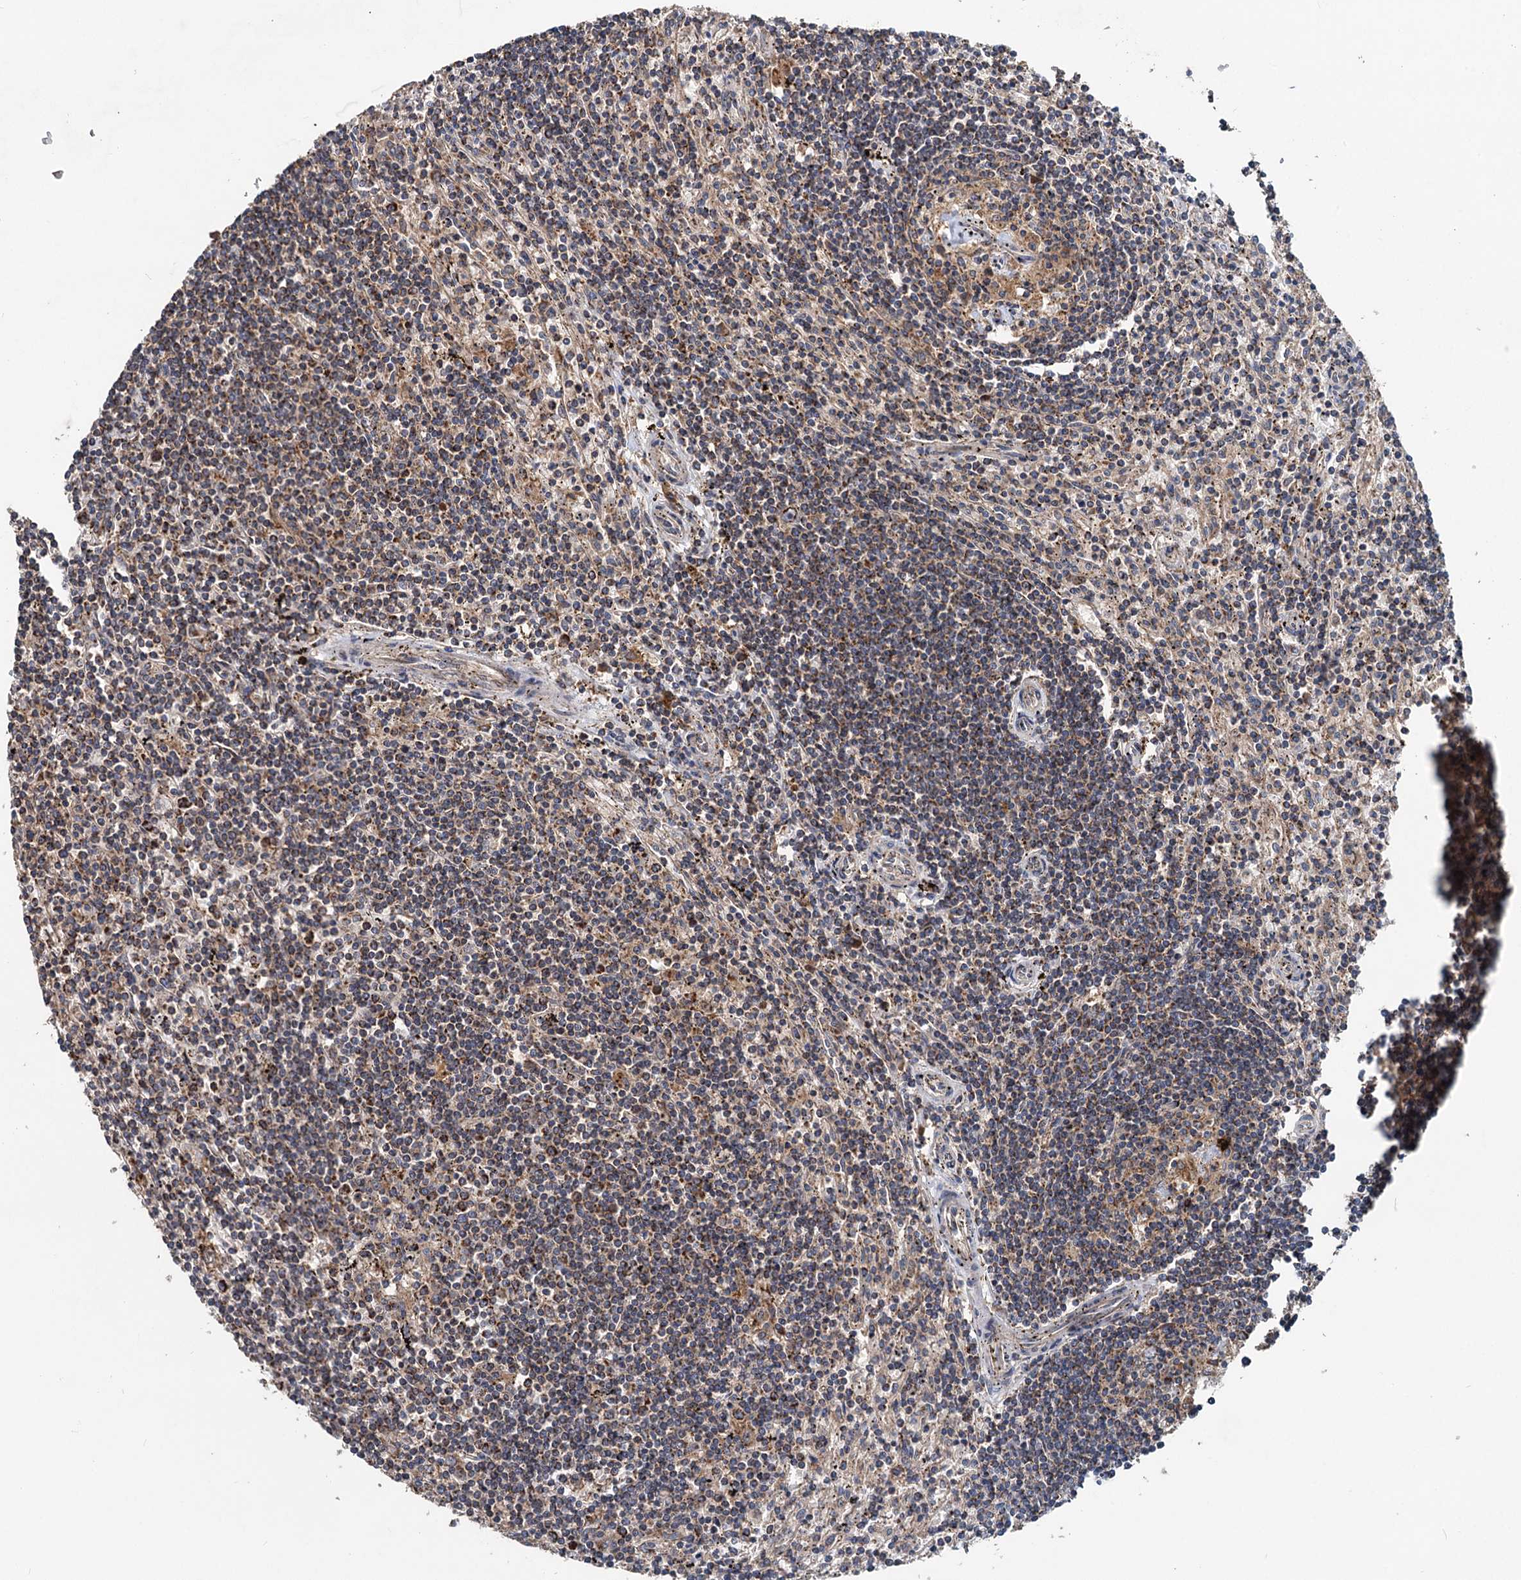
{"staining": {"intensity": "moderate", "quantity": "<25%", "location": "cytoplasmic/membranous"}, "tissue": "lymphoma", "cell_type": "Tumor cells", "image_type": "cancer", "snomed": [{"axis": "morphology", "description": "Malignant lymphoma, non-Hodgkin's type, Low grade"}, {"axis": "topography", "description": "Spleen"}], "caption": "Low-grade malignant lymphoma, non-Hodgkin's type stained with IHC demonstrates moderate cytoplasmic/membranous positivity in approximately <25% of tumor cells.", "gene": "OTUB1", "patient": {"sex": "male", "age": 76}}